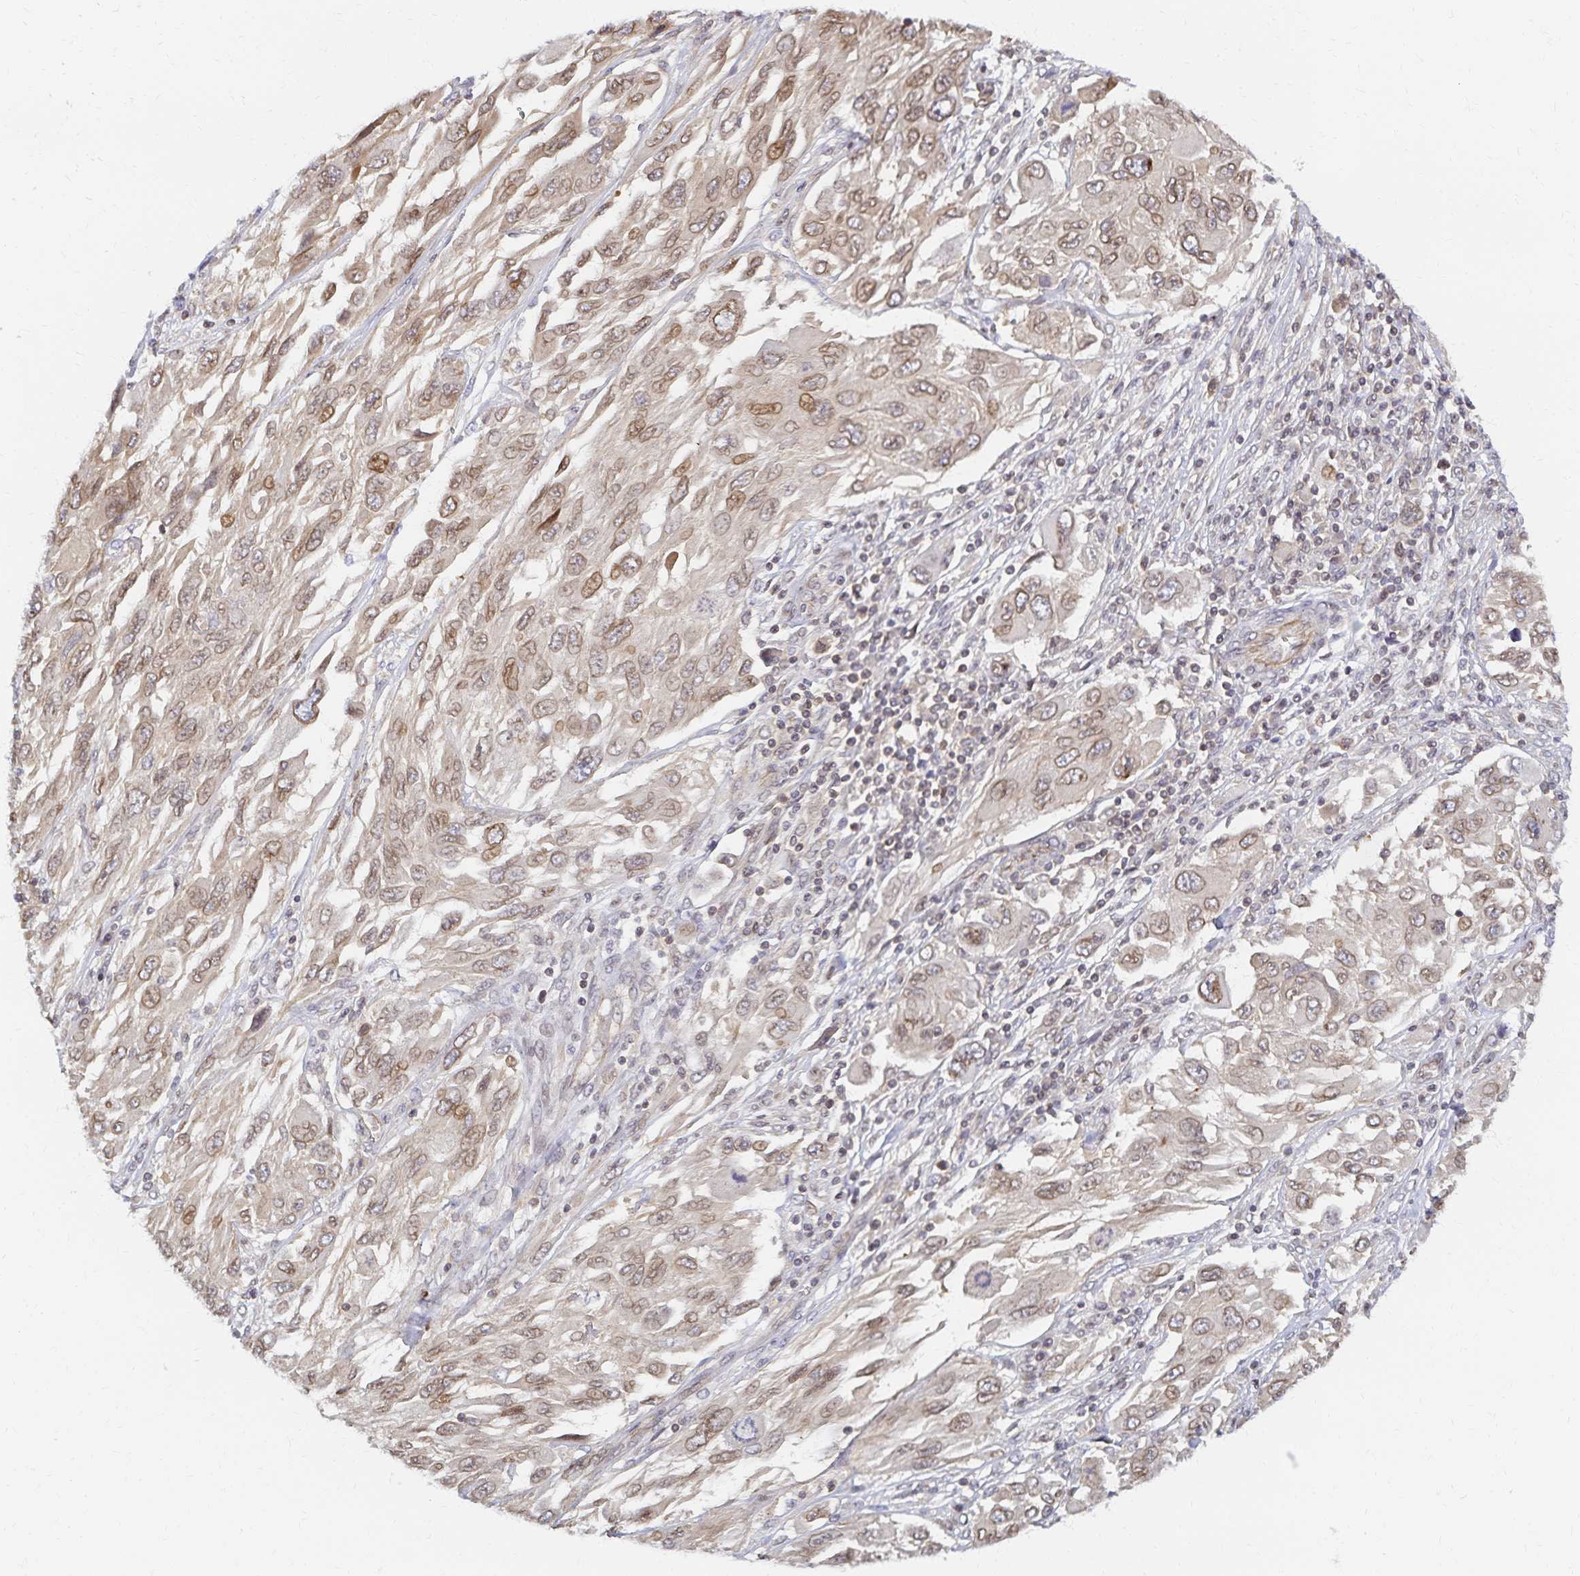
{"staining": {"intensity": "moderate", "quantity": ">75%", "location": "nuclear"}, "tissue": "melanoma", "cell_type": "Tumor cells", "image_type": "cancer", "snomed": [{"axis": "morphology", "description": "Malignant melanoma, NOS"}, {"axis": "topography", "description": "Skin"}], "caption": "This is a micrograph of immunohistochemistry staining of malignant melanoma, which shows moderate positivity in the nuclear of tumor cells.", "gene": "RAB9B", "patient": {"sex": "female", "age": 91}}